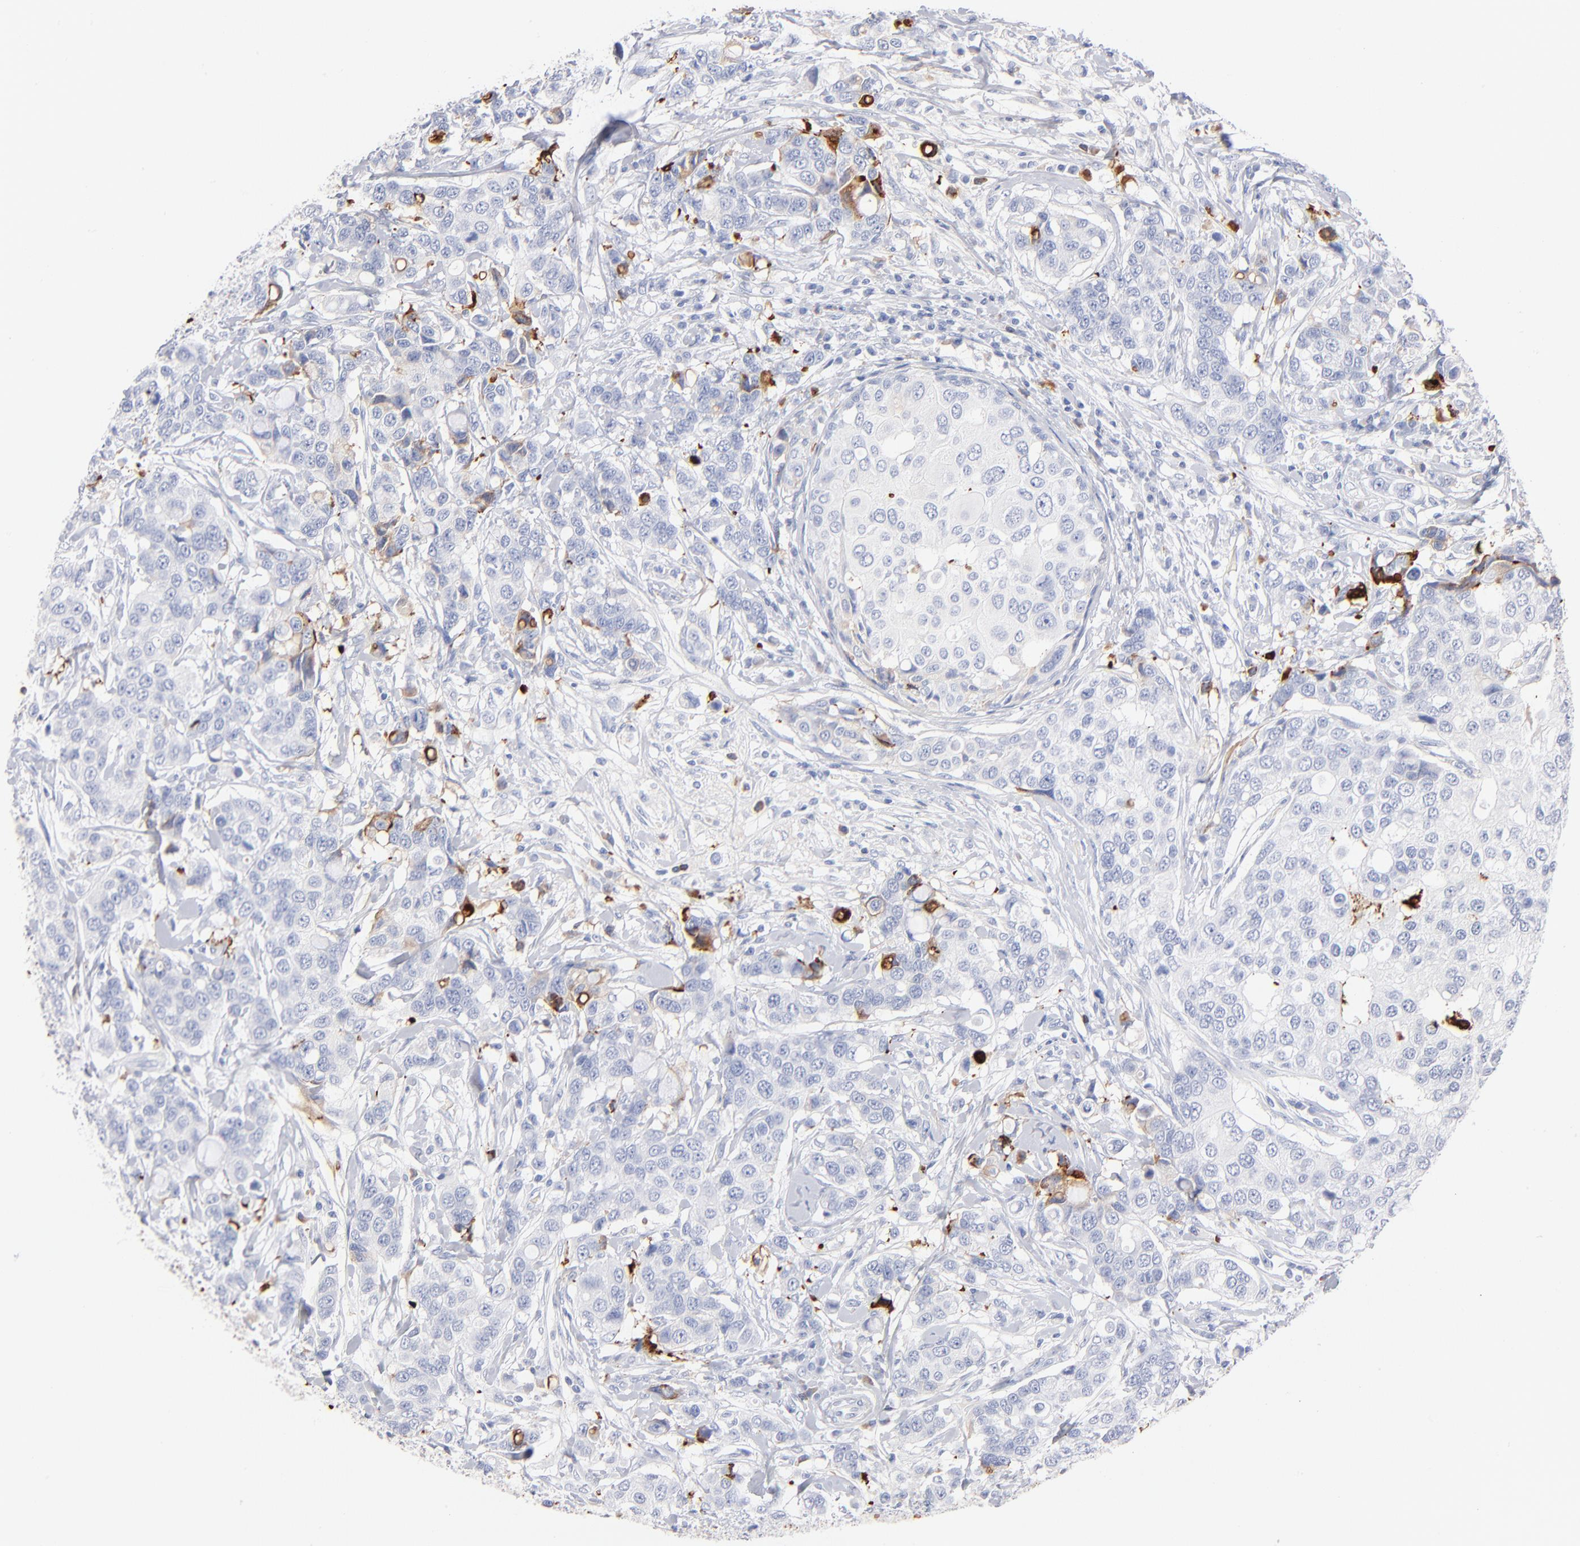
{"staining": {"intensity": "negative", "quantity": "none", "location": "none"}, "tissue": "breast cancer", "cell_type": "Tumor cells", "image_type": "cancer", "snomed": [{"axis": "morphology", "description": "Duct carcinoma"}, {"axis": "topography", "description": "Breast"}], "caption": "Image shows no protein positivity in tumor cells of breast intraductal carcinoma tissue.", "gene": "APOH", "patient": {"sex": "female", "age": 27}}